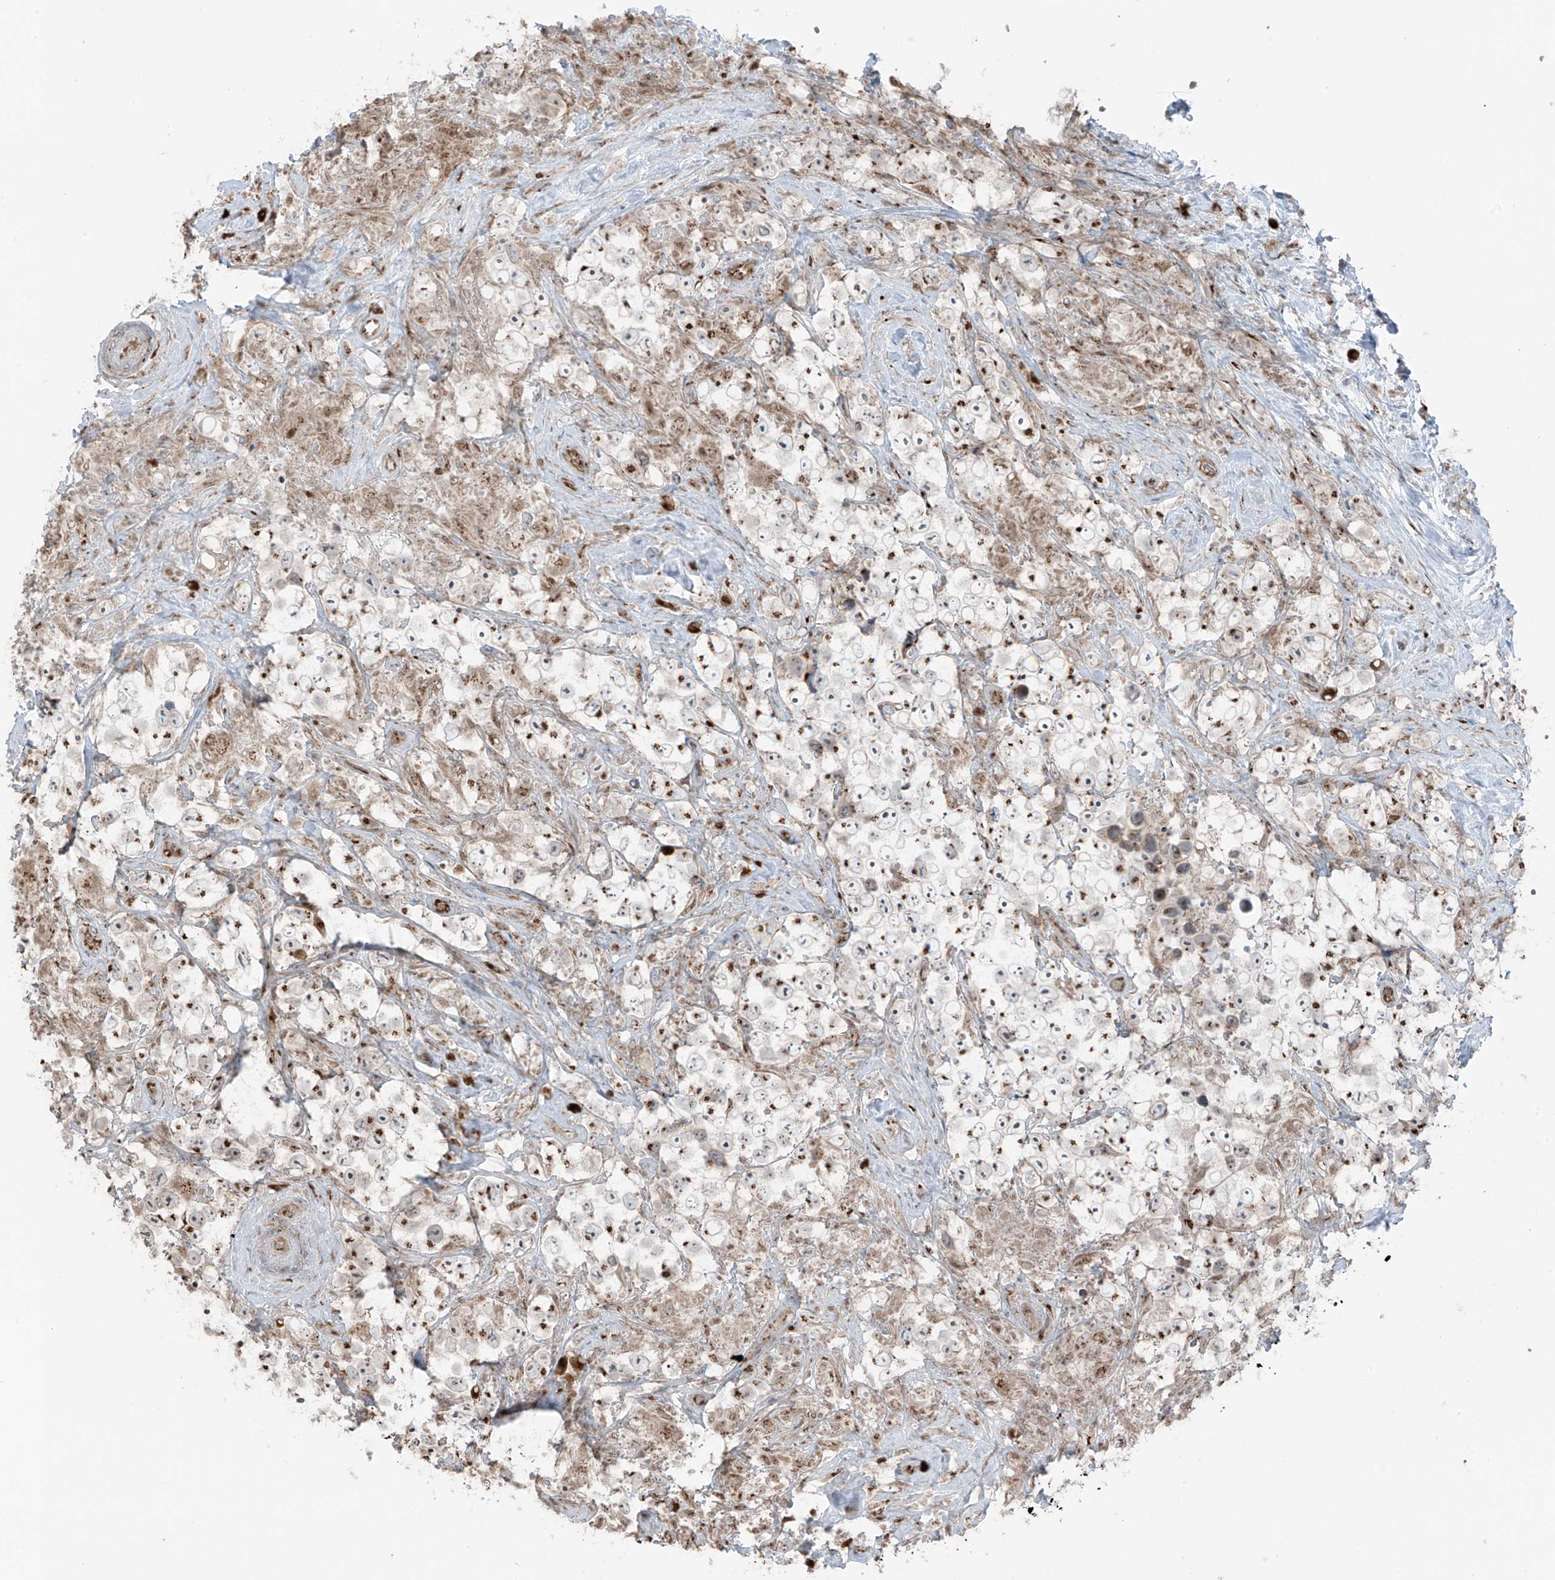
{"staining": {"intensity": "moderate", "quantity": "25%-75%", "location": "cytoplasmic/membranous"}, "tissue": "testis cancer", "cell_type": "Tumor cells", "image_type": "cancer", "snomed": [{"axis": "morphology", "description": "Seminoma, NOS"}, {"axis": "topography", "description": "Testis"}], "caption": "Immunohistochemistry micrograph of neoplastic tissue: testis cancer (seminoma) stained using immunohistochemistry (IHC) demonstrates medium levels of moderate protein expression localized specifically in the cytoplasmic/membranous of tumor cells, appearing as a cytoplasmic/membranous brown color.", "gene": "ERLEC1", "patient": {"sex": "male", "age": 49}}